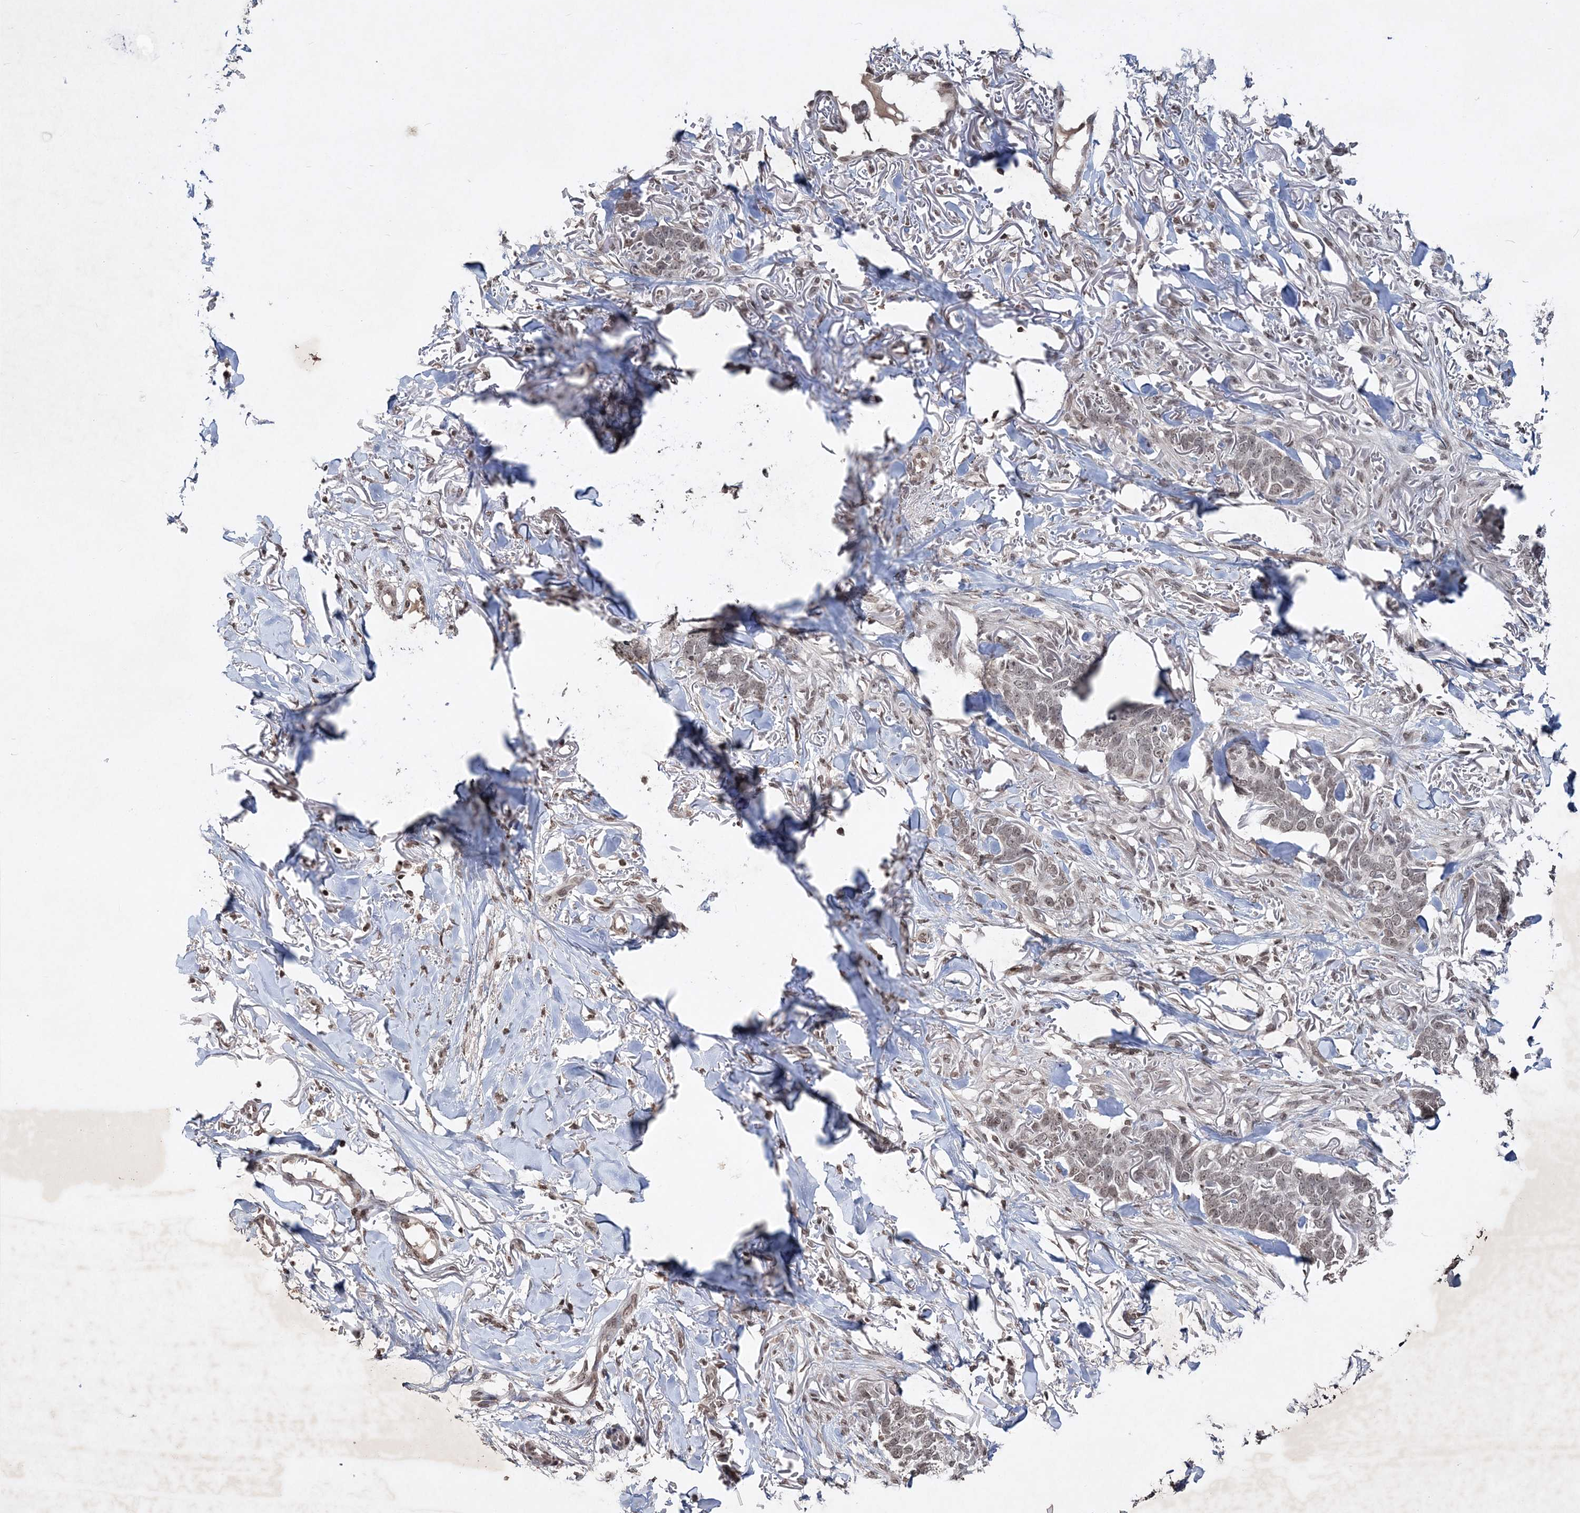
{"staining": {"intensity": "weak", "quantity": ">75%", "location": "nuclear"}, "tissue": "skin cancer", "cell_type": "Tumor cells", "image_type": "cancer", "snomed": [{"axis": "morphology", "description": "Normal tissue, NOS"}, {"axis": "morphology", "description": "Basal cell carcinoma"}, {"axis": "topography", "description": "Skin"}], "caption": "Basal cell carcinoma (skin) was stained to show a protein in brown. There is low levels of weak nuclear staining in approximately >75% of tumor cells.", "gene": "SOWAHB", "patient": {"sex": "male", "age": 77}}